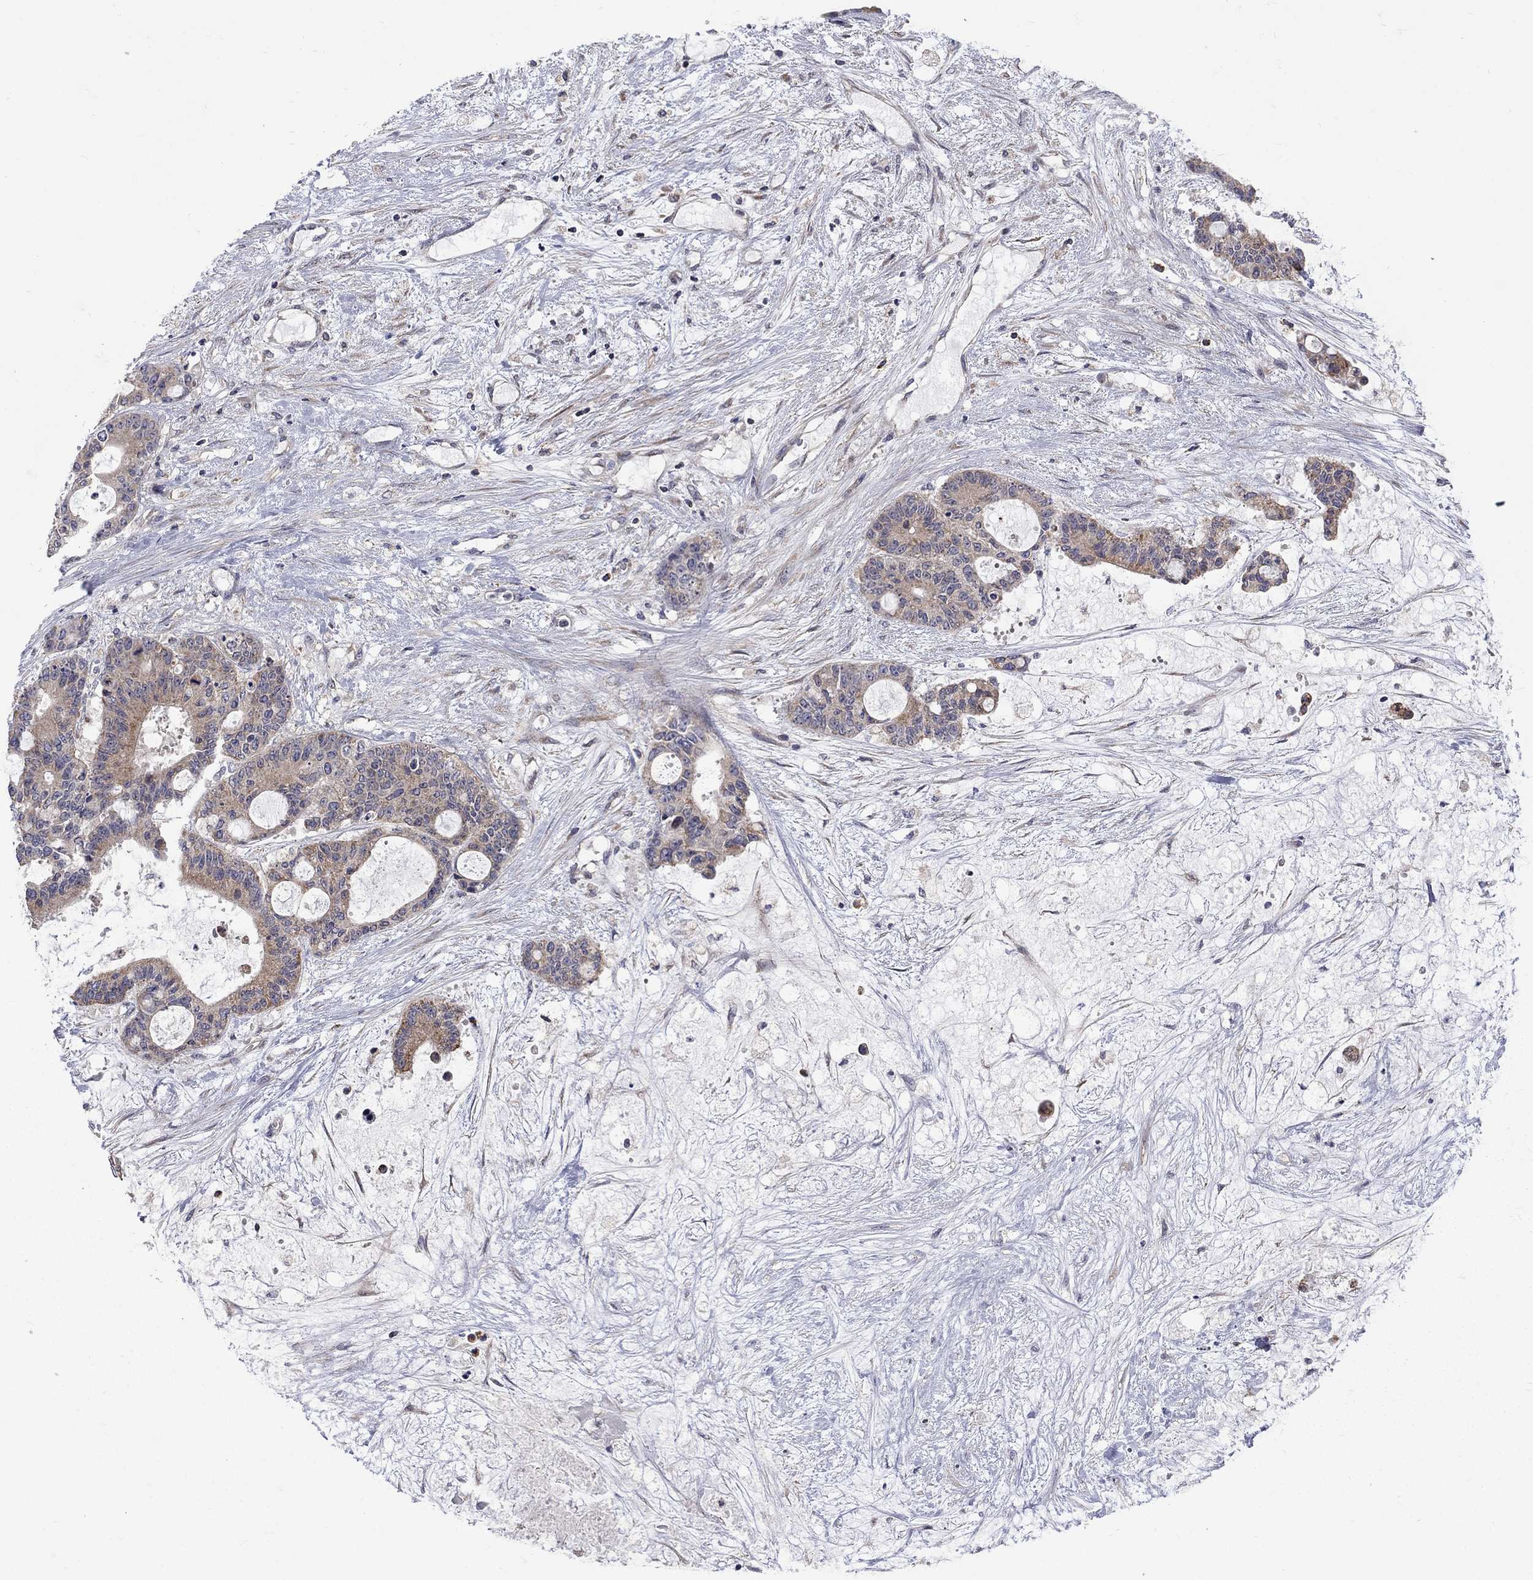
{"staining": {"intensity": "moderate", "quantity": "<25%", "location": "cytoplasmic/membranous"}, "tissue": "liver cancer", "cell_type": "Tumor cells", "image_type": "cancer", "snomed": [{"axis": "morphology", "description": "Normal tissue, NOS"}, {"axis": "morphology", "description": "Cholangiocarcinoma"}, {"axis": "topography", "description": "Liver"}, {"axis": "topography", "description": "Peripheral nerve tissue"}], "caption": "A low amount of moderate cytoplasmic/membranous expression is identified in about <25% of tumor cells in liver cancer tissue.", "gene": "SH2B1", "patient": {"sex": "female", "age": 73}}